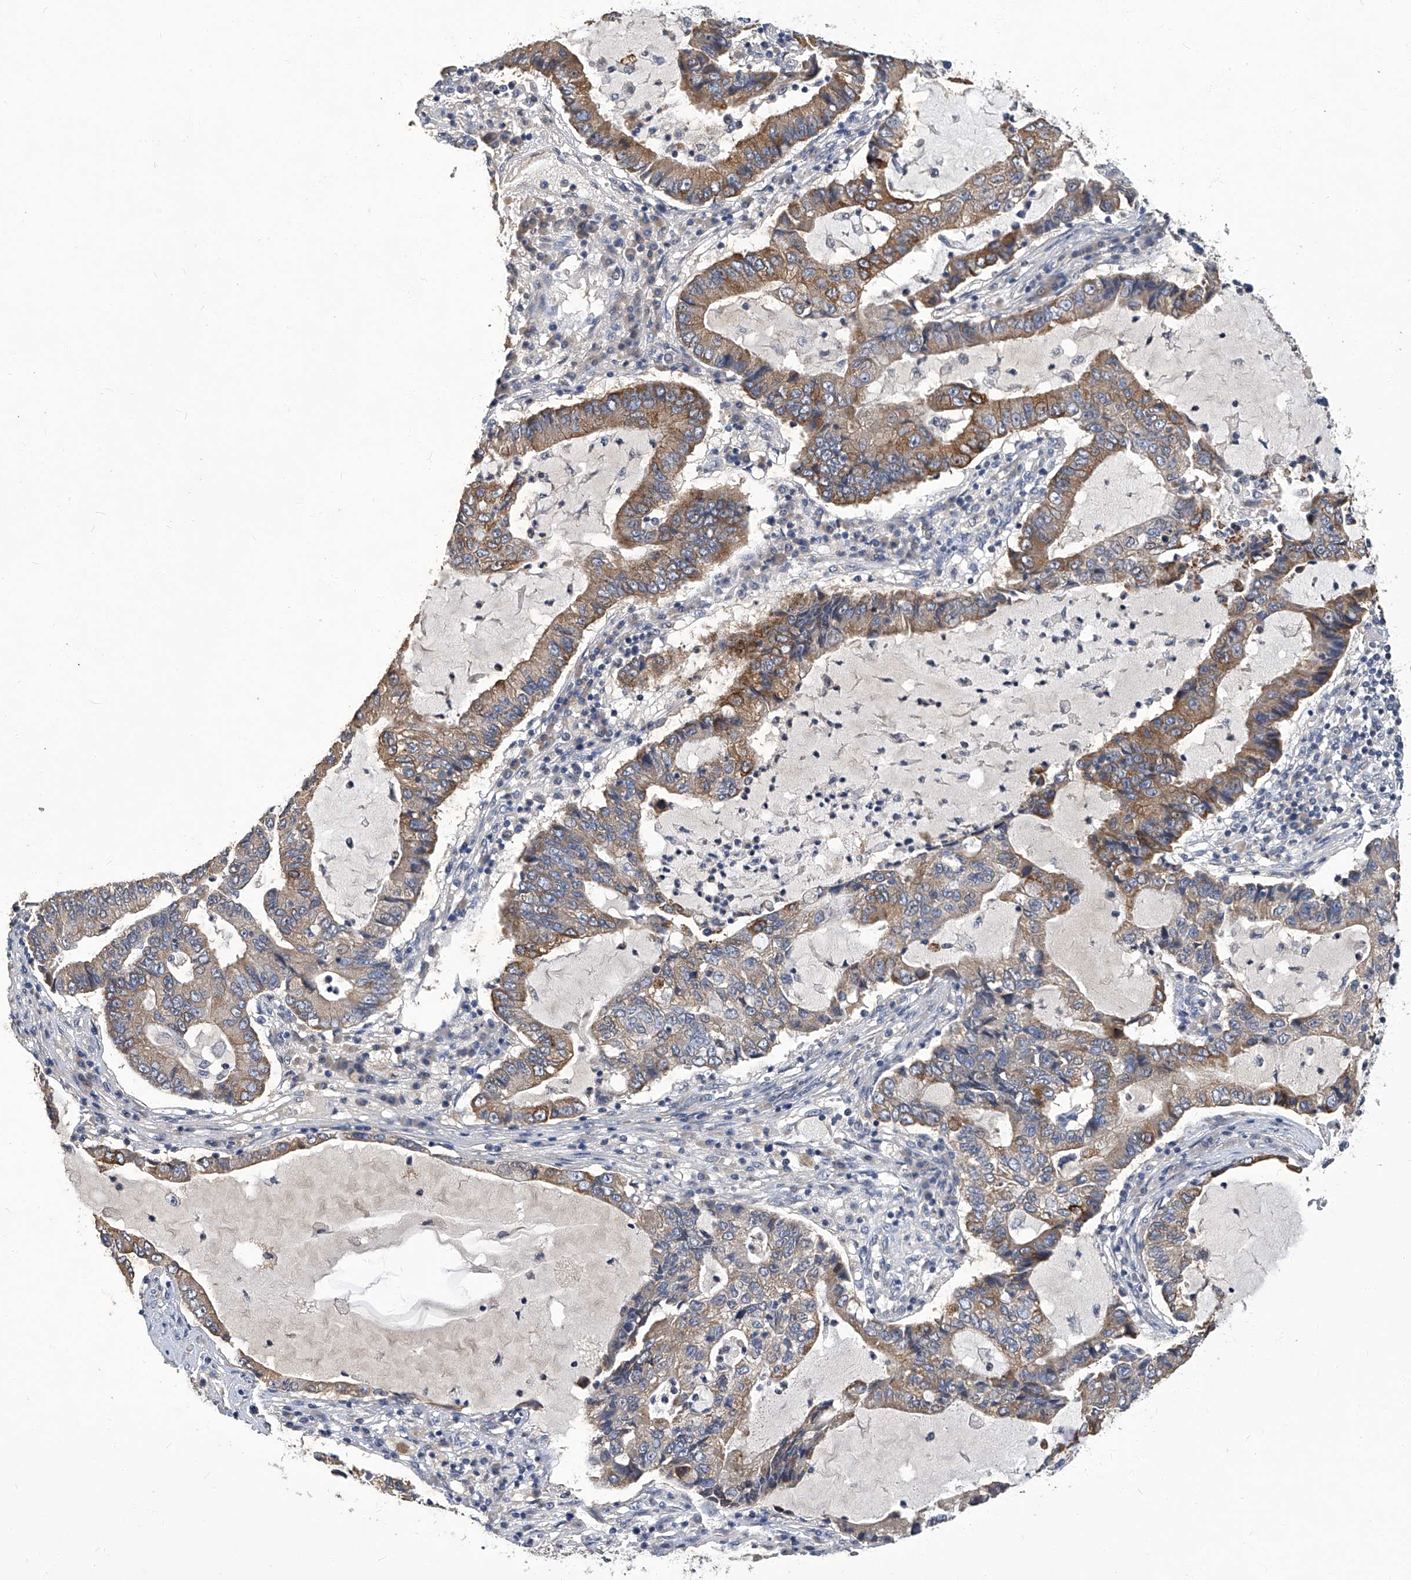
{"staining": {"intensity": "moderate", "quantity": "<25%", "location": "cytoplasmic/membranous"}, "tissue": "lung cancer", "cell_type": "Tumor cells", "image_type": "cancer", "snomed": [{"axis": "morphology", "description": "Adenocarcinoma, NOS"}, {"axis": "topography", "description": "Lung"}], "caption": "Approximately <25% of tumor cells in human lung adenocarcinoma reveal moderate cytoplasmic/membranous protein staining as visualized by brown immunohistochemical staining.", "gene": "TGFBR1", "patient": {"sex": "female", "age": 51}}